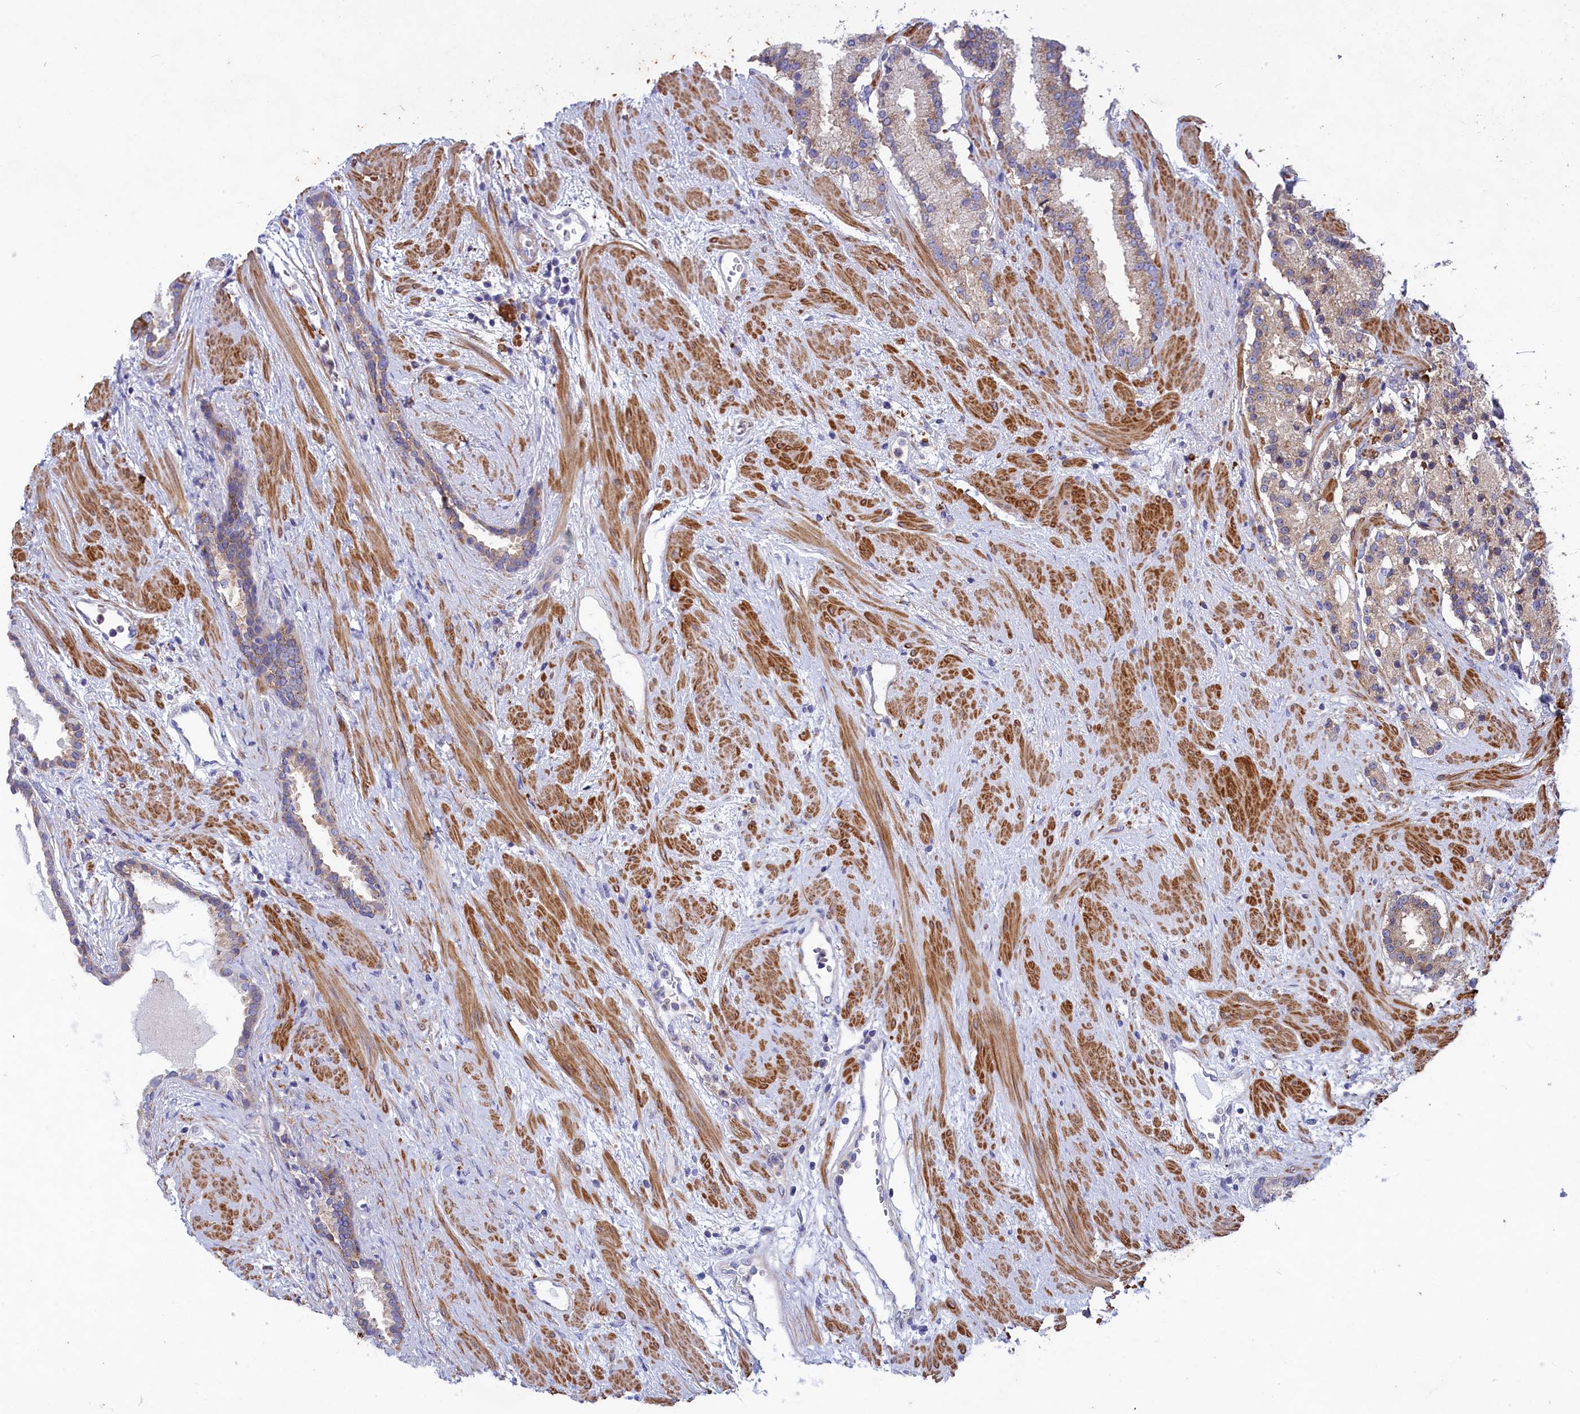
{"staining": {"intensity": "moderate", "quantity": ">75%", "location": "cytoplasmic/membranous"}, "tissue": "prostate cancer", "cell_type": "Tumor cells", "image_type": "cancer", "snomed": [{"axis": "morphology", "description": "Adenocarcinoma, Low grade"}, {"axis": "topography", "description": "Prostate"}], "caption": "The immunohistochemical stain shows moderate cytoplasmic/membranous positivity in tumor cells of prostate low-grade adenocarcinoma tissue. (brown staining indicates protein expression, while blue staining denotes nuclei).", "gene": "SCAMP4", "patient": {"sex": "male", "age": 59}}